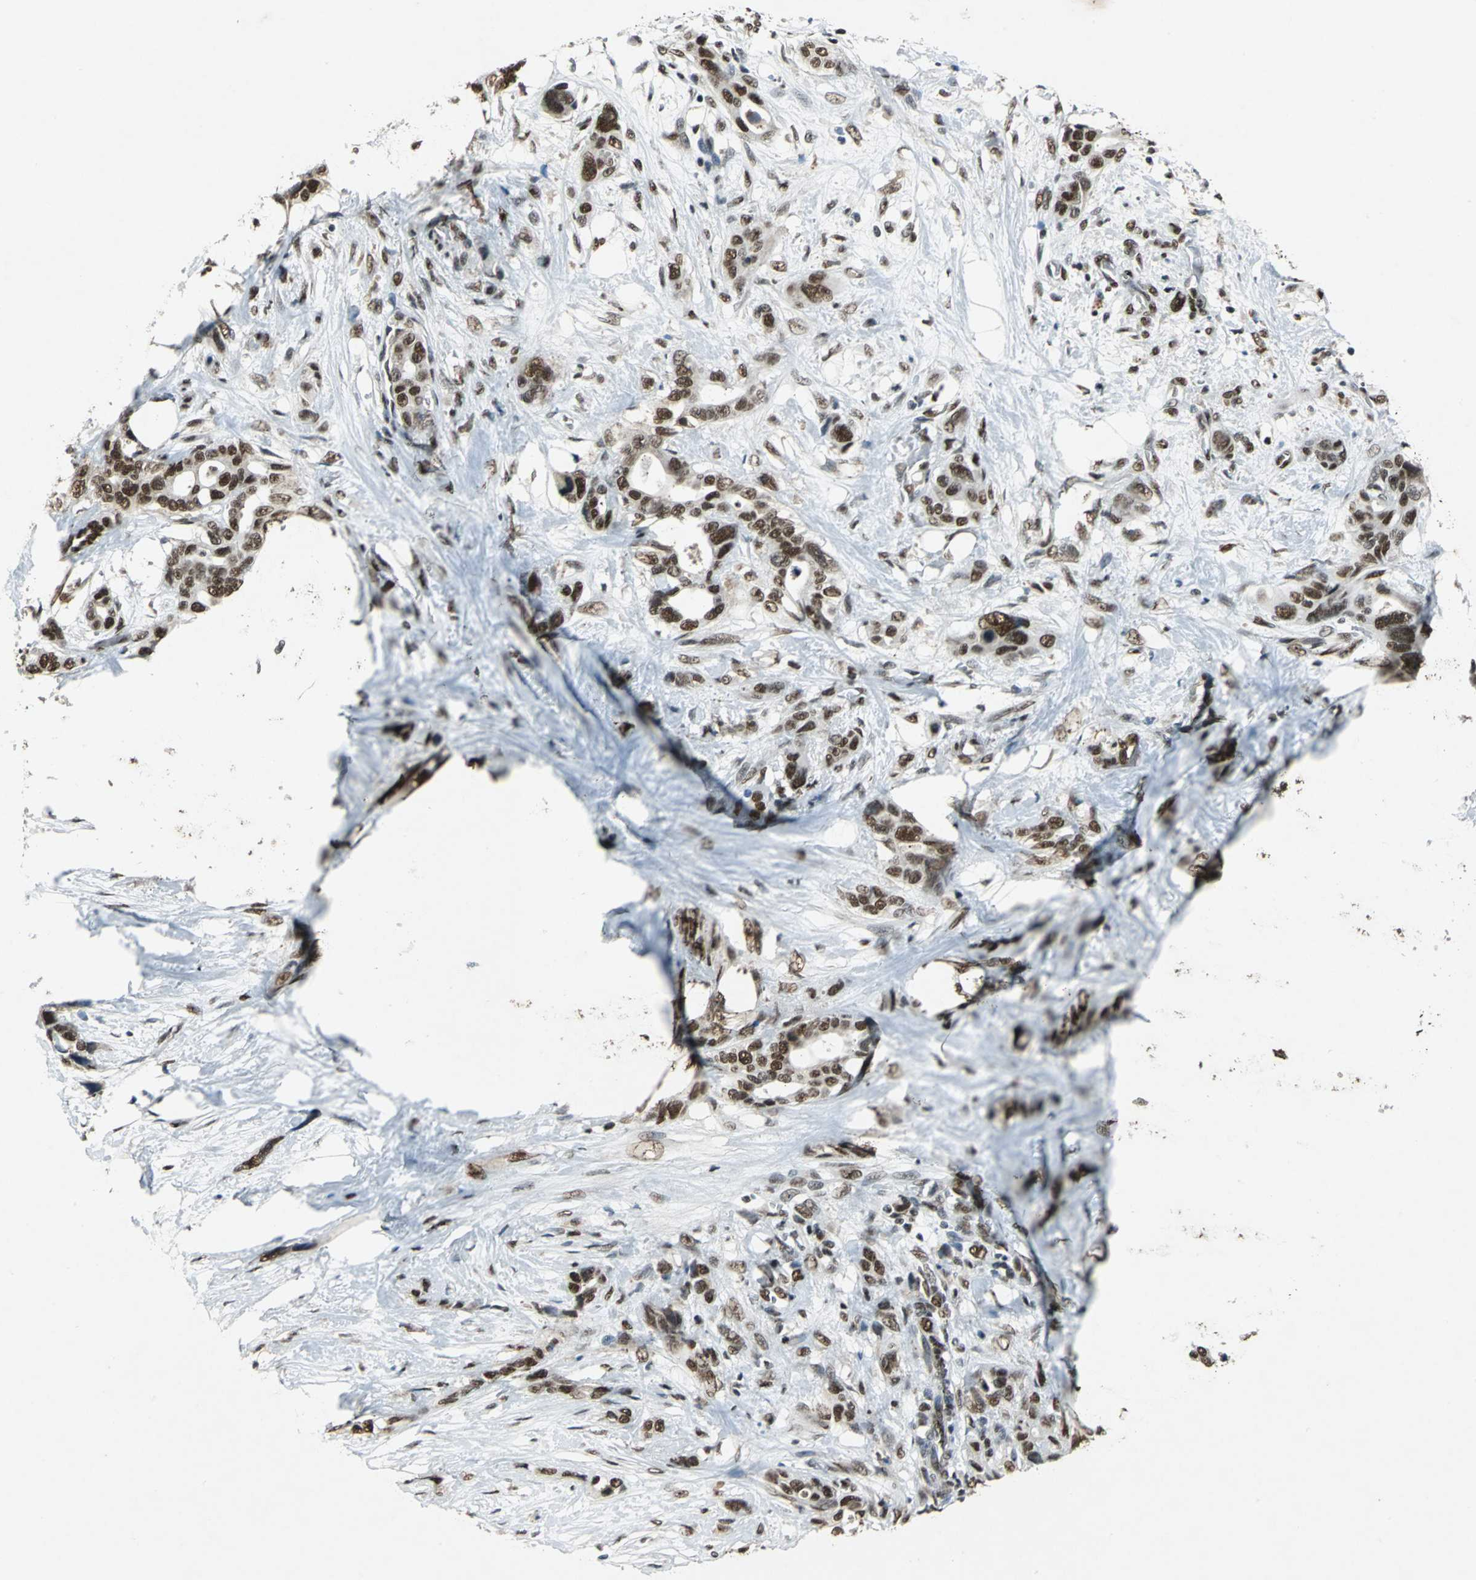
{"staining": {"intensity": "strong", "quantity": ">75%", "location": "nuclear"}, "tissue": "pancreatic cancer", "cell_type": "Tumor cells", "image_type": "cancer", "snomed": [{"axis": "morphology", "description": "Adenocarcinoma, NOS"}, {"axis": "topography", "description": "Pancreas"}], "caption": "The immunohistochemical stain highlights strong nuclear expression in tumor cells of adenocarcinoma (pancreatic) tissue.", "gene": "MTA2", "patient": {"sex": "male", "age": 46}}